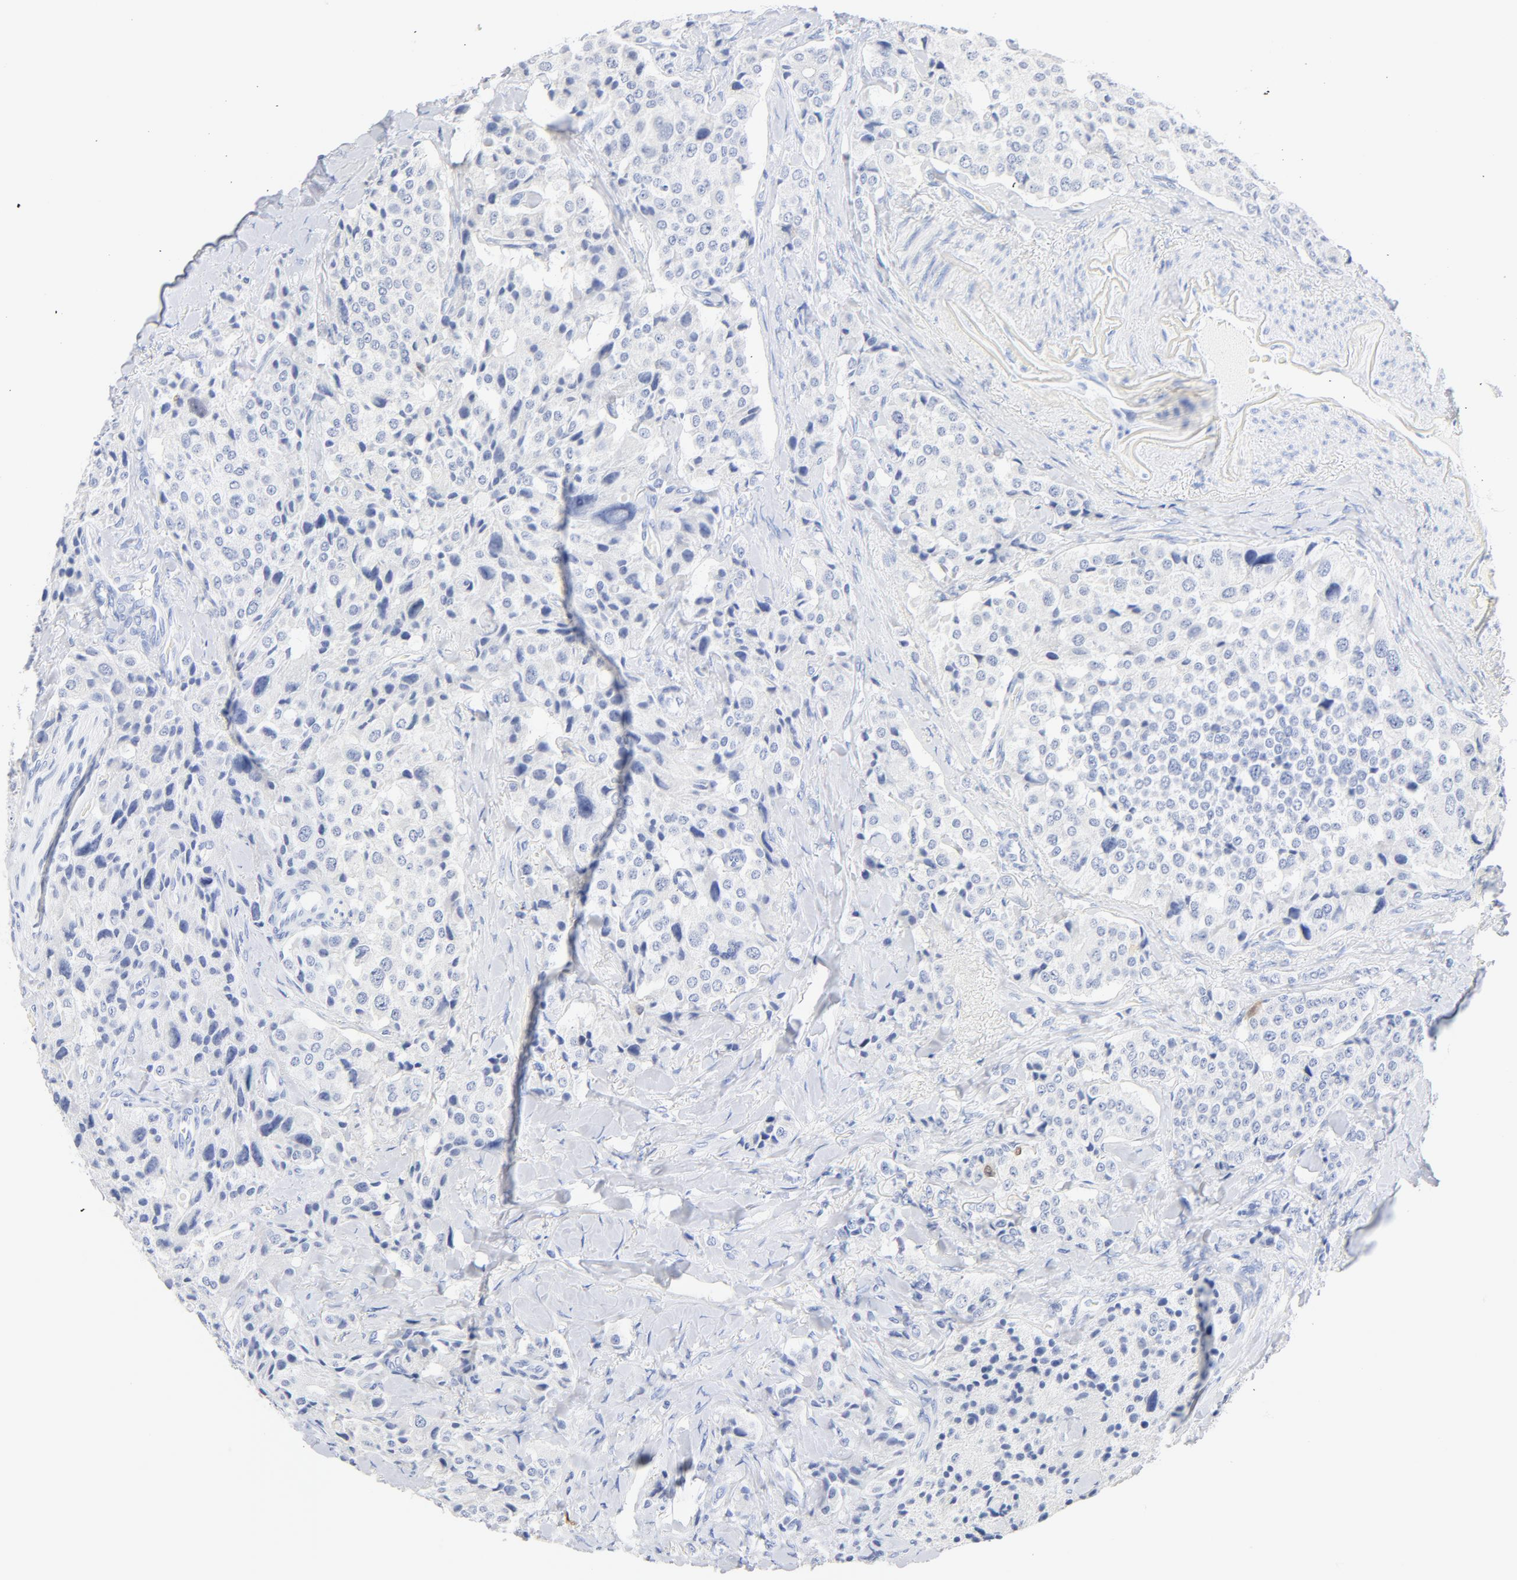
{"staining": {"intensity": "weak", "quantity": "<25%", "location": "nuclear"}, "tissue": "carcinoid", "cell_type": "Tumor cells", "image_type": "cancer", "snomed": [{"axis": "morphology", "description": "Carcinoid, malignant, NOS"}, {"axis": "topography", "description": "Colon"}], "caption": "Tumor cells are negative for protein expression in human carcinoid.", "gene": "CDC20", "patient": {"sex": "female", "age": 61}}